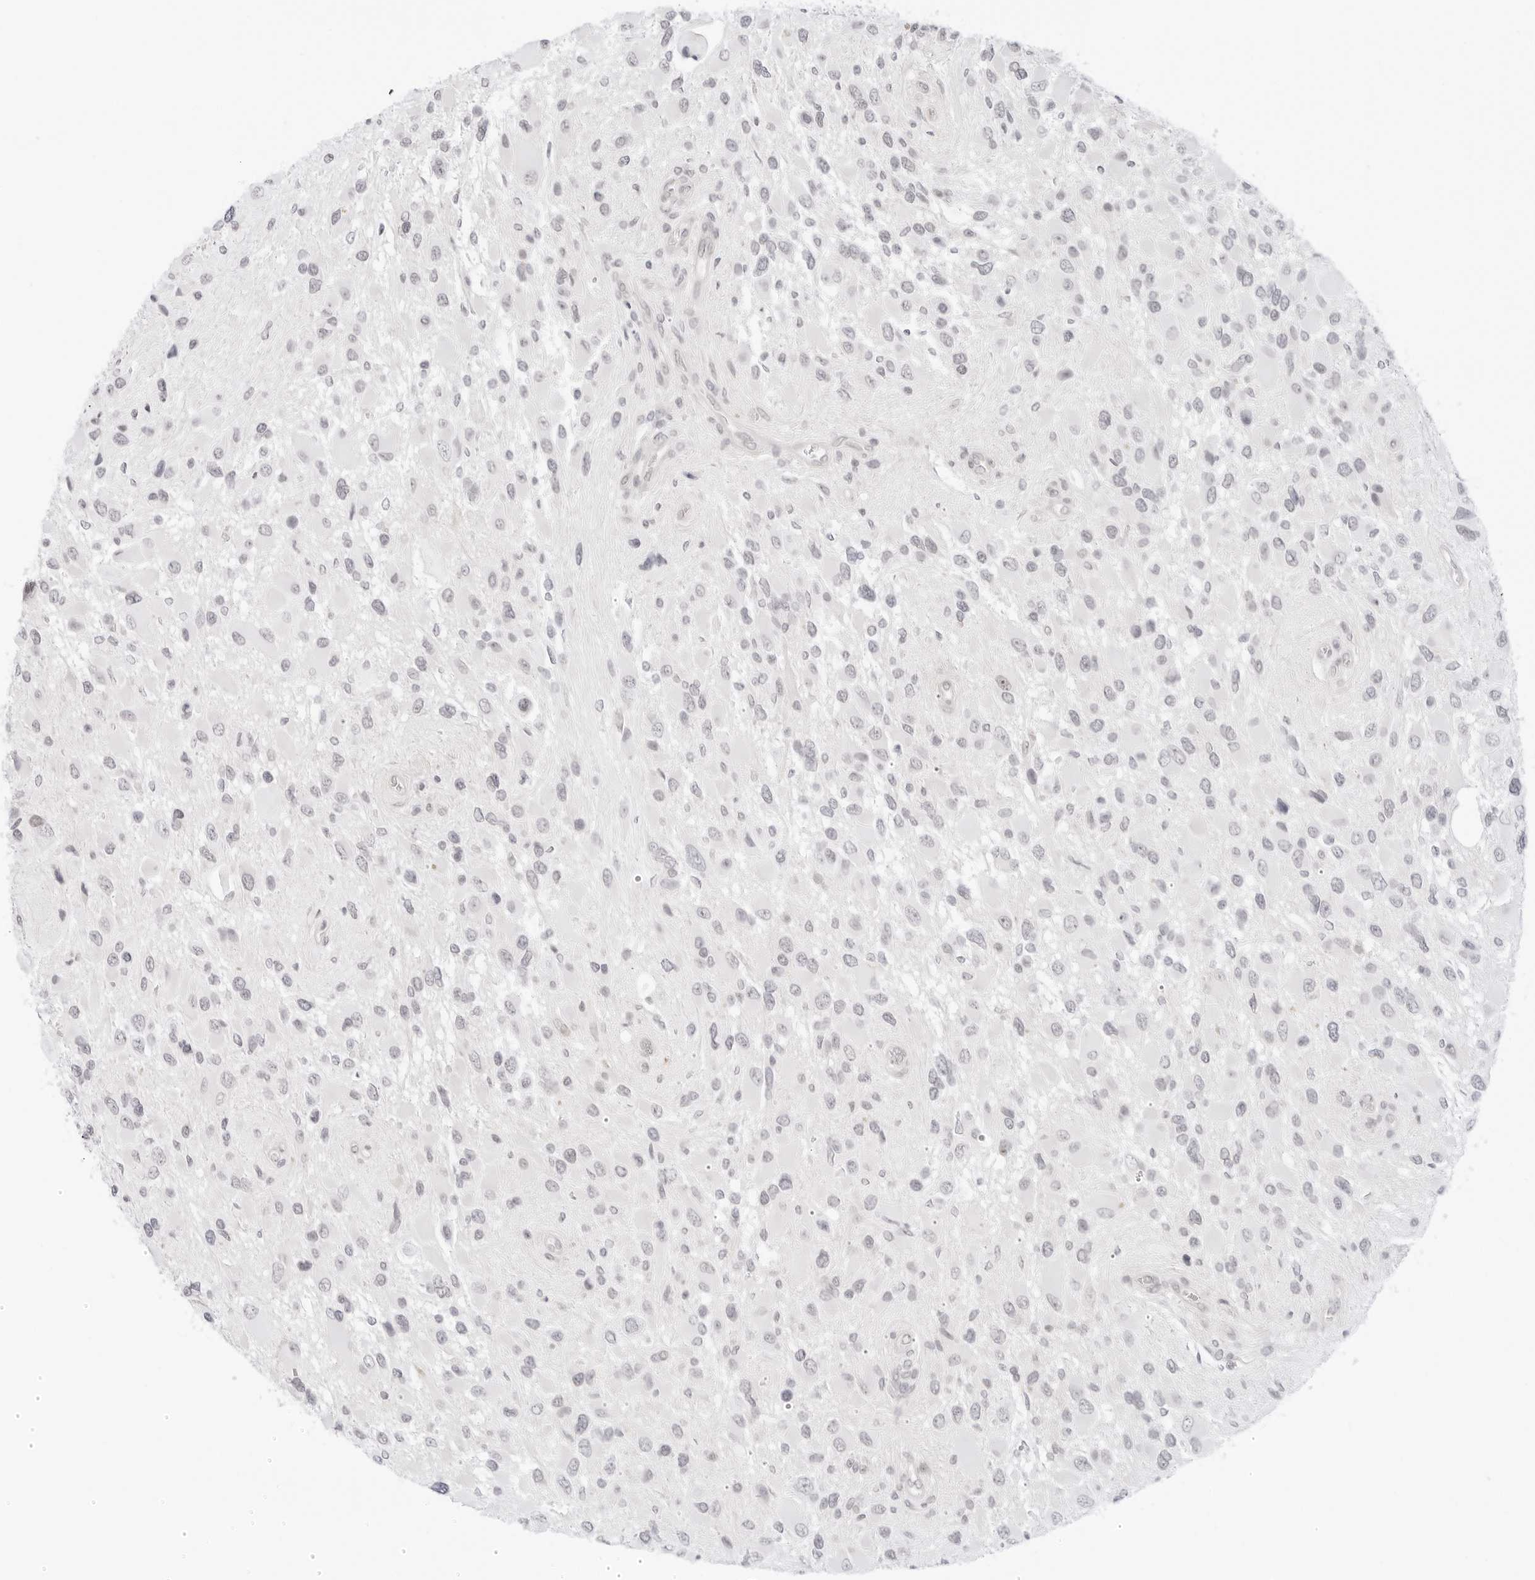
{"staining": {"intensity": "weak", "quantity": "<25%", "location": "nuclear"}, "tissue": "glioma", "cell_type": "Tumor cells", "image_type": "cancer", "snomed": [{"axis": "morphology", "description": "Glioma, malignant, High grade"}, {"axis": "topography", "description": "Brain"}], "caption": "A high-resolution histopathology image shows IHC staining of high-grade glioma (malignant), which demonstrates no significant positivity in tumor cells.", "gene": "MED18", "patient": {"sex": "male", "age": 53}}